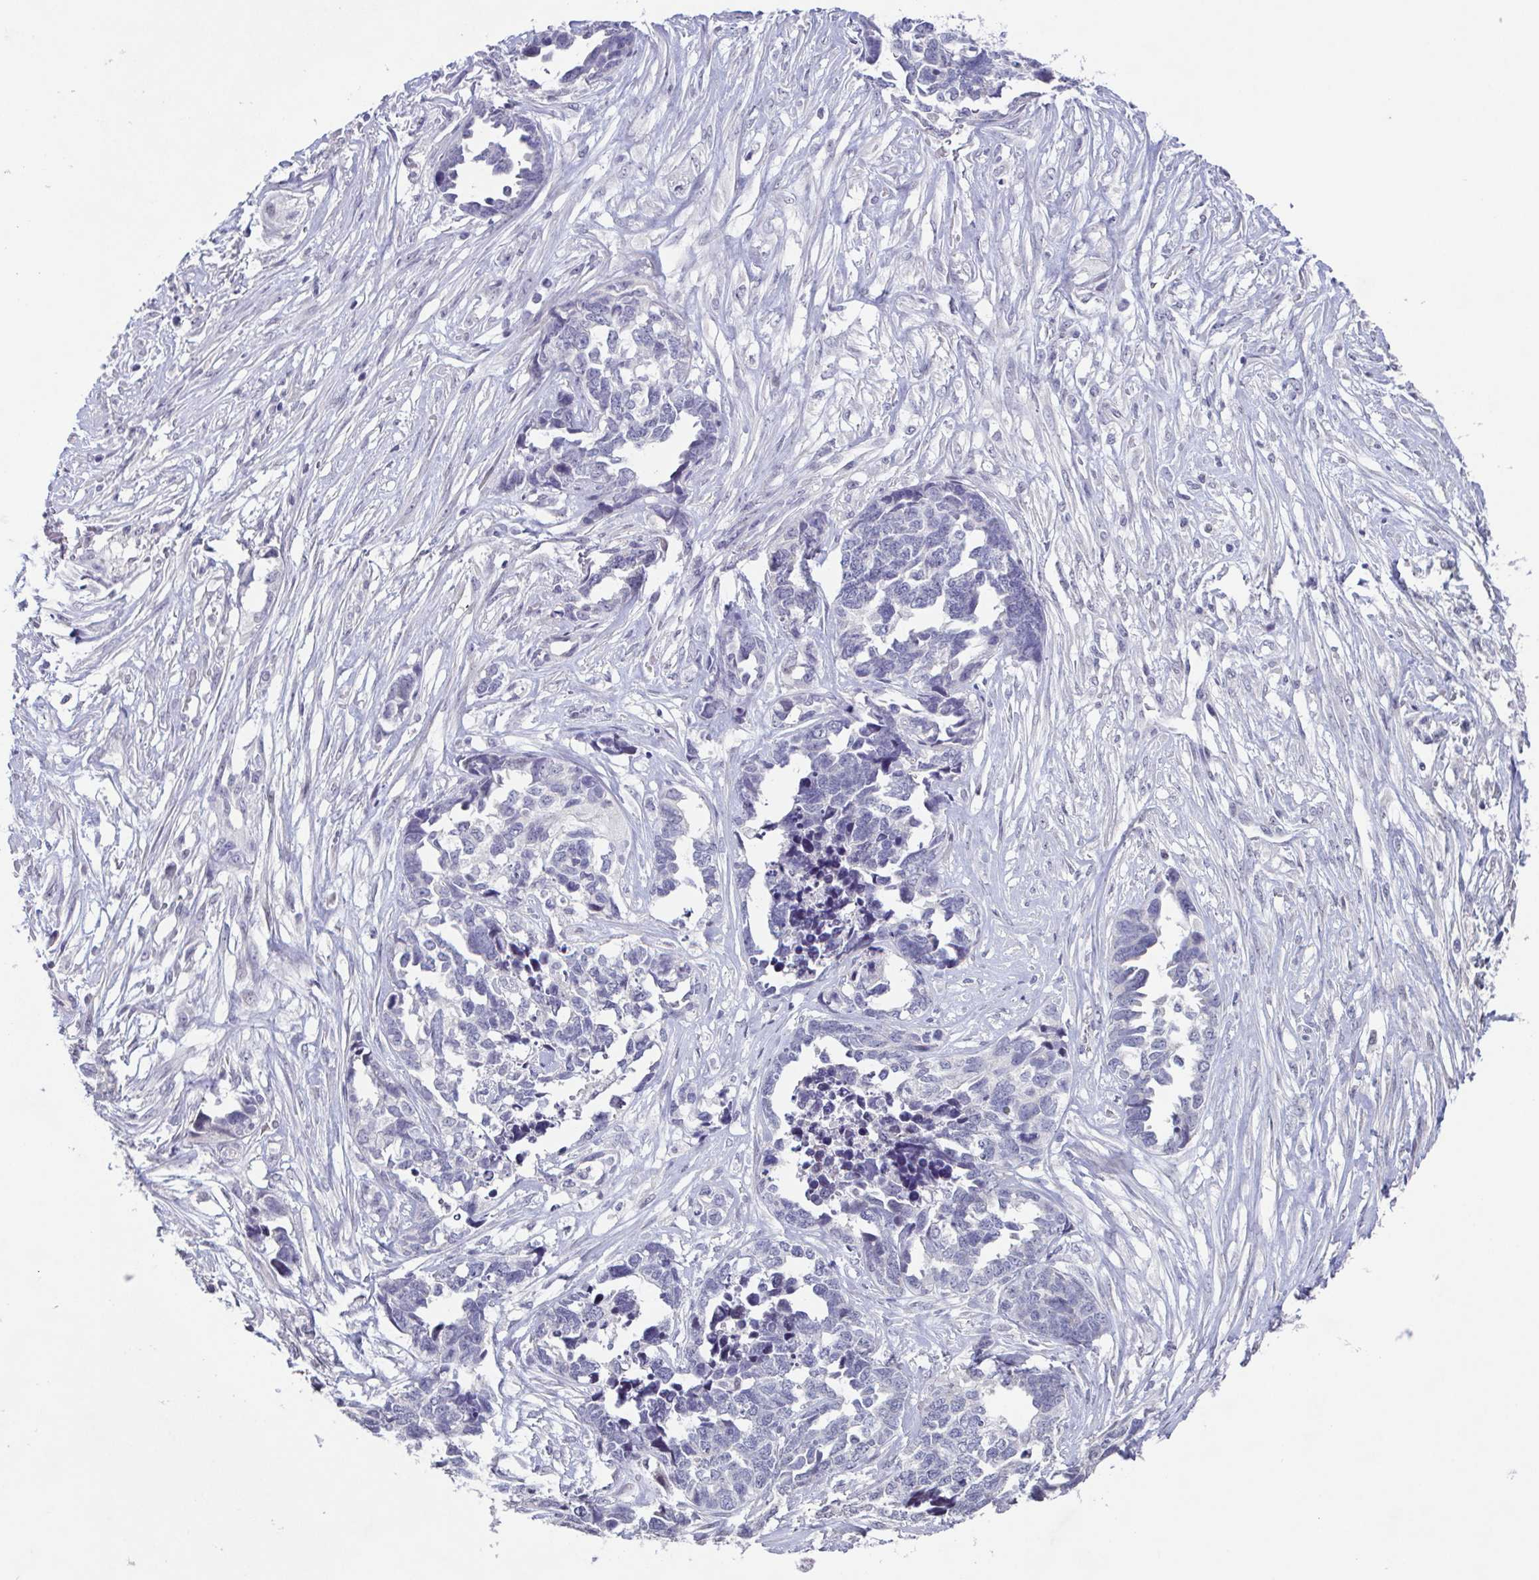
{"staining": {"intensity": "negative", "quantity": "none", "location": "none"}, "tissue": "ovarian cancer", "cell_type": "Tumor cells", "image_type": "cancer", "snomed": [{"axis": "morphology", "description": "Cystadenocarcinoma, serous, NOS"}, {"axis": "topography", "description": "Ovary"}], "caption": "IHC of human ovarian cancer exhibits no staining in tumor cells.", "gene": "GHRL", "patient": {"sex": "female", "age": 69}}